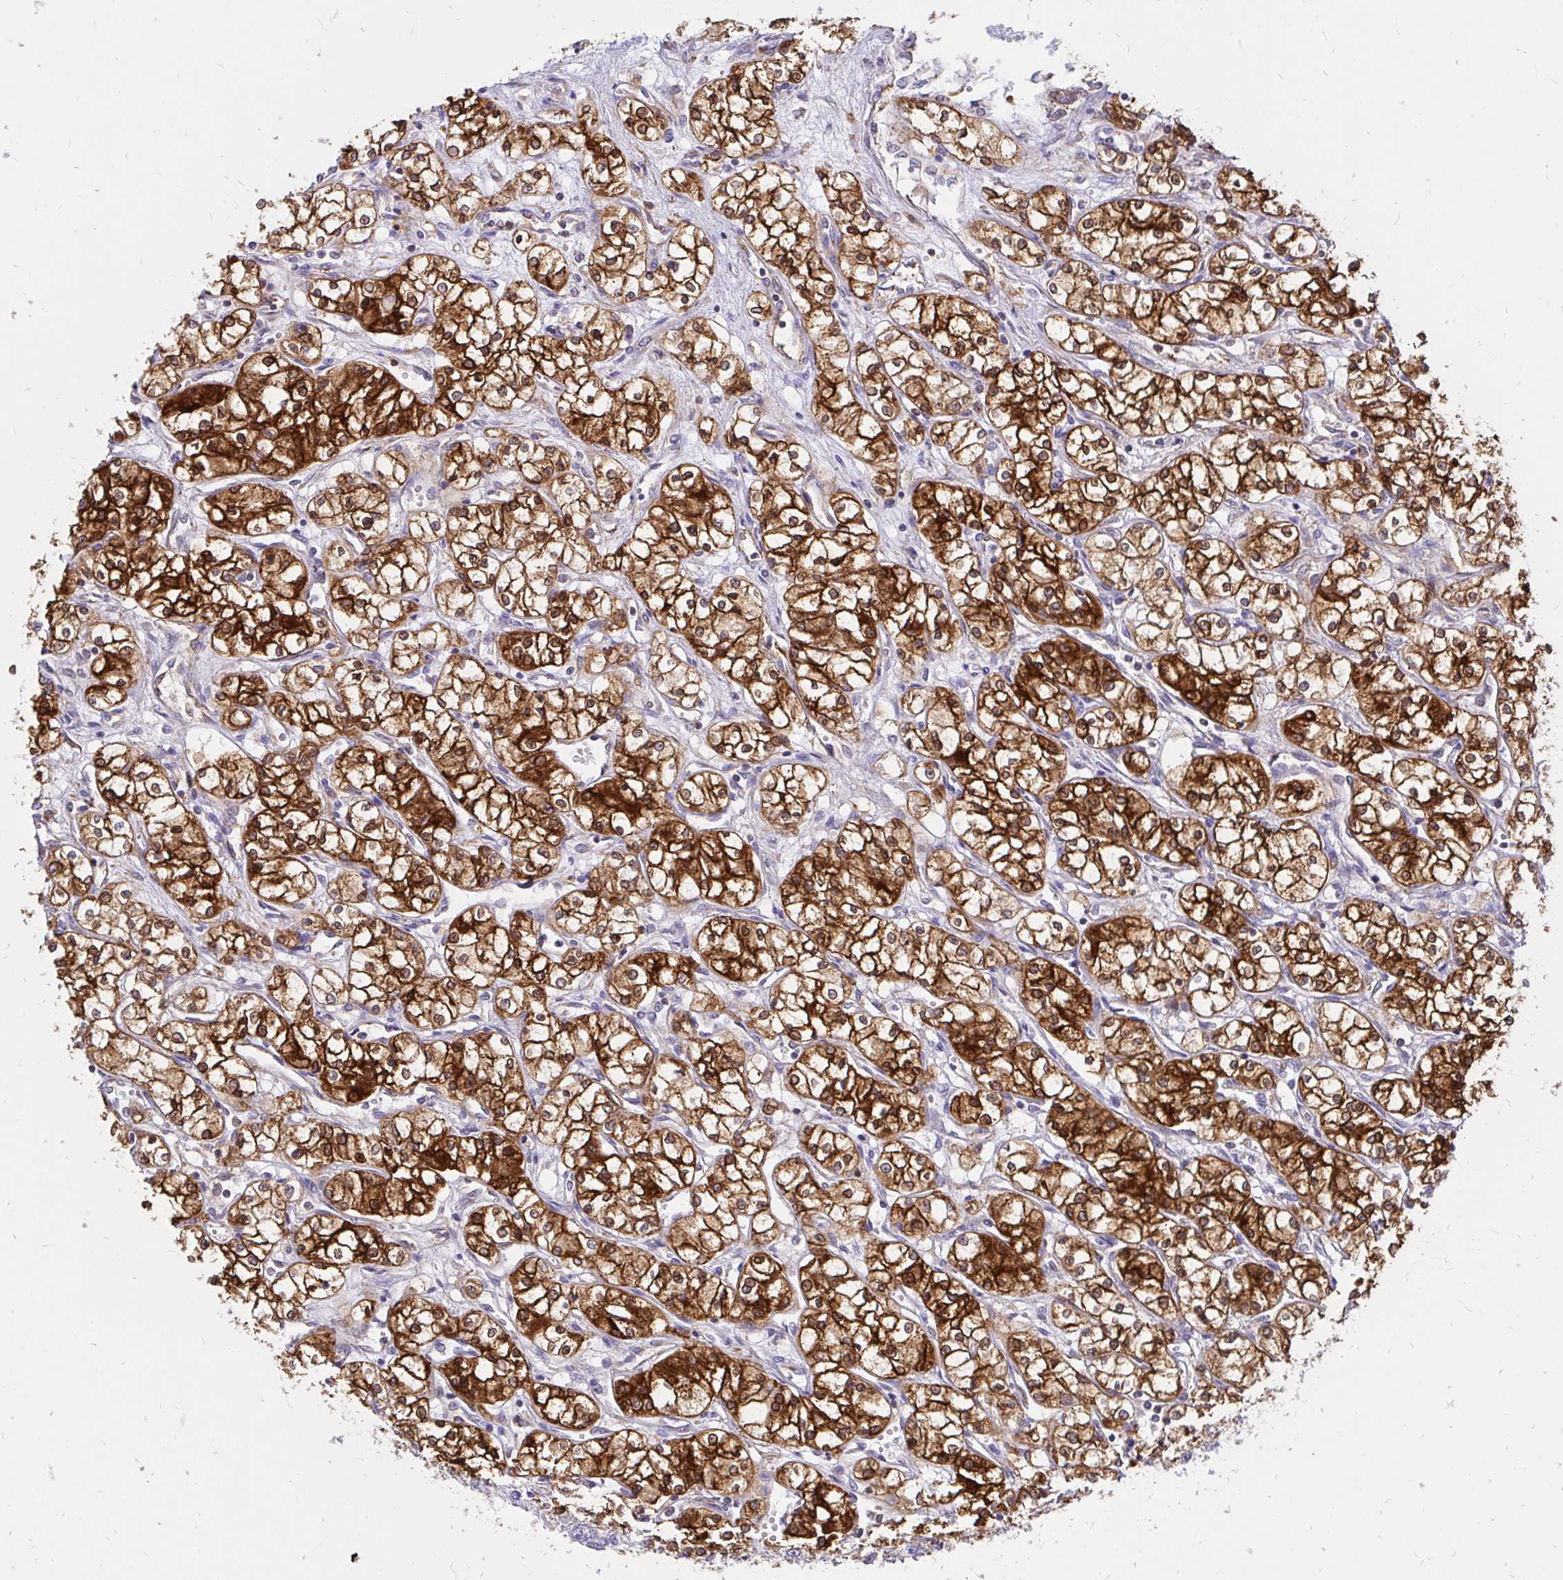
{"staining": {"intensity": "strong", "quantity": ">75%", "location": "cytoplasmic/membranous"}, "tissue": "renal cancer", "cell_type": "Tumor cells", "image_type": "cancer", "snomed": [{"axis": "morphology", "description": "Normal tissue, NOS"}, {"axis": "morphology", "description": "Adenocarcinoma, NOS"}, {"axis": "topography", "description": "Kidney"}], "caption": "Brown immunohistochemical staining in human adenocarcinoma (renal) displays strong cytoplasmic/membranous staining in approximately >75% of tumor cells.", "gene": "ABCB10", "patient": {"sex": "male", "age": 59}}